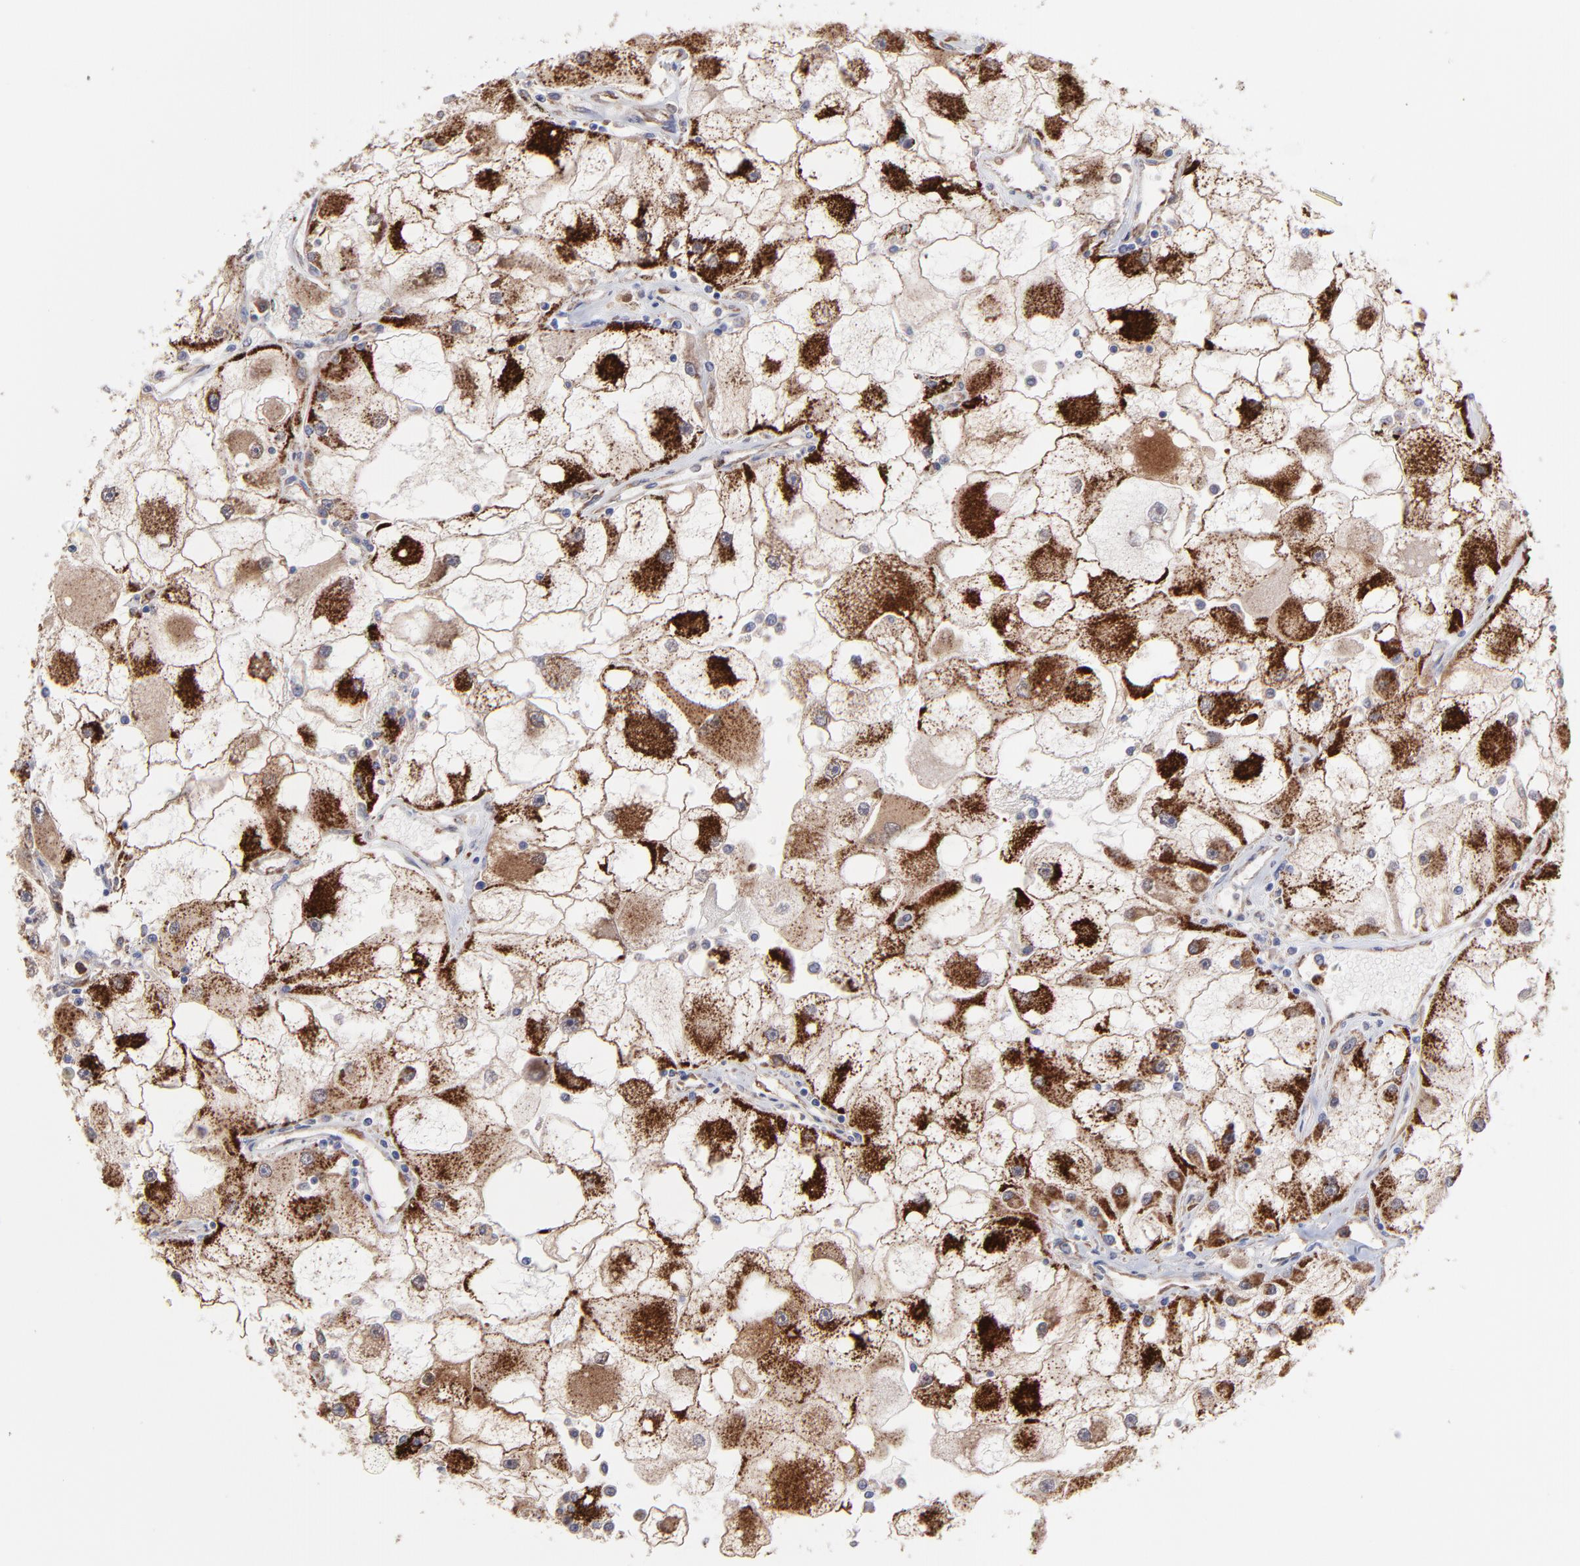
{"staining": {"intensity": "strong", "quantity": ">75%", "location": "cytoplasmic/membranous"}, "tissue": "renal cancer", "cell_type": "Tumor cells", "image_type": "cancer", "snomed": [{"axis": "morphology", "description": "Adenocarcinoma, NOS"}, {"axis": "topography", "description": "Kidney"}], "caption": "Immunohistochemistry (IHC) histopathology image of neoplastic tissue: human adenocarcinoma (renal) stained using immunohistochemistry reveals high levels of strong protein expression localized specifically in the cytoplasmic/membranous of tumor cells, appearing as a cytoplasmic/membranous brown color.", "gene": "PFKM", "patient": {"sex": "female", "age": 73}}